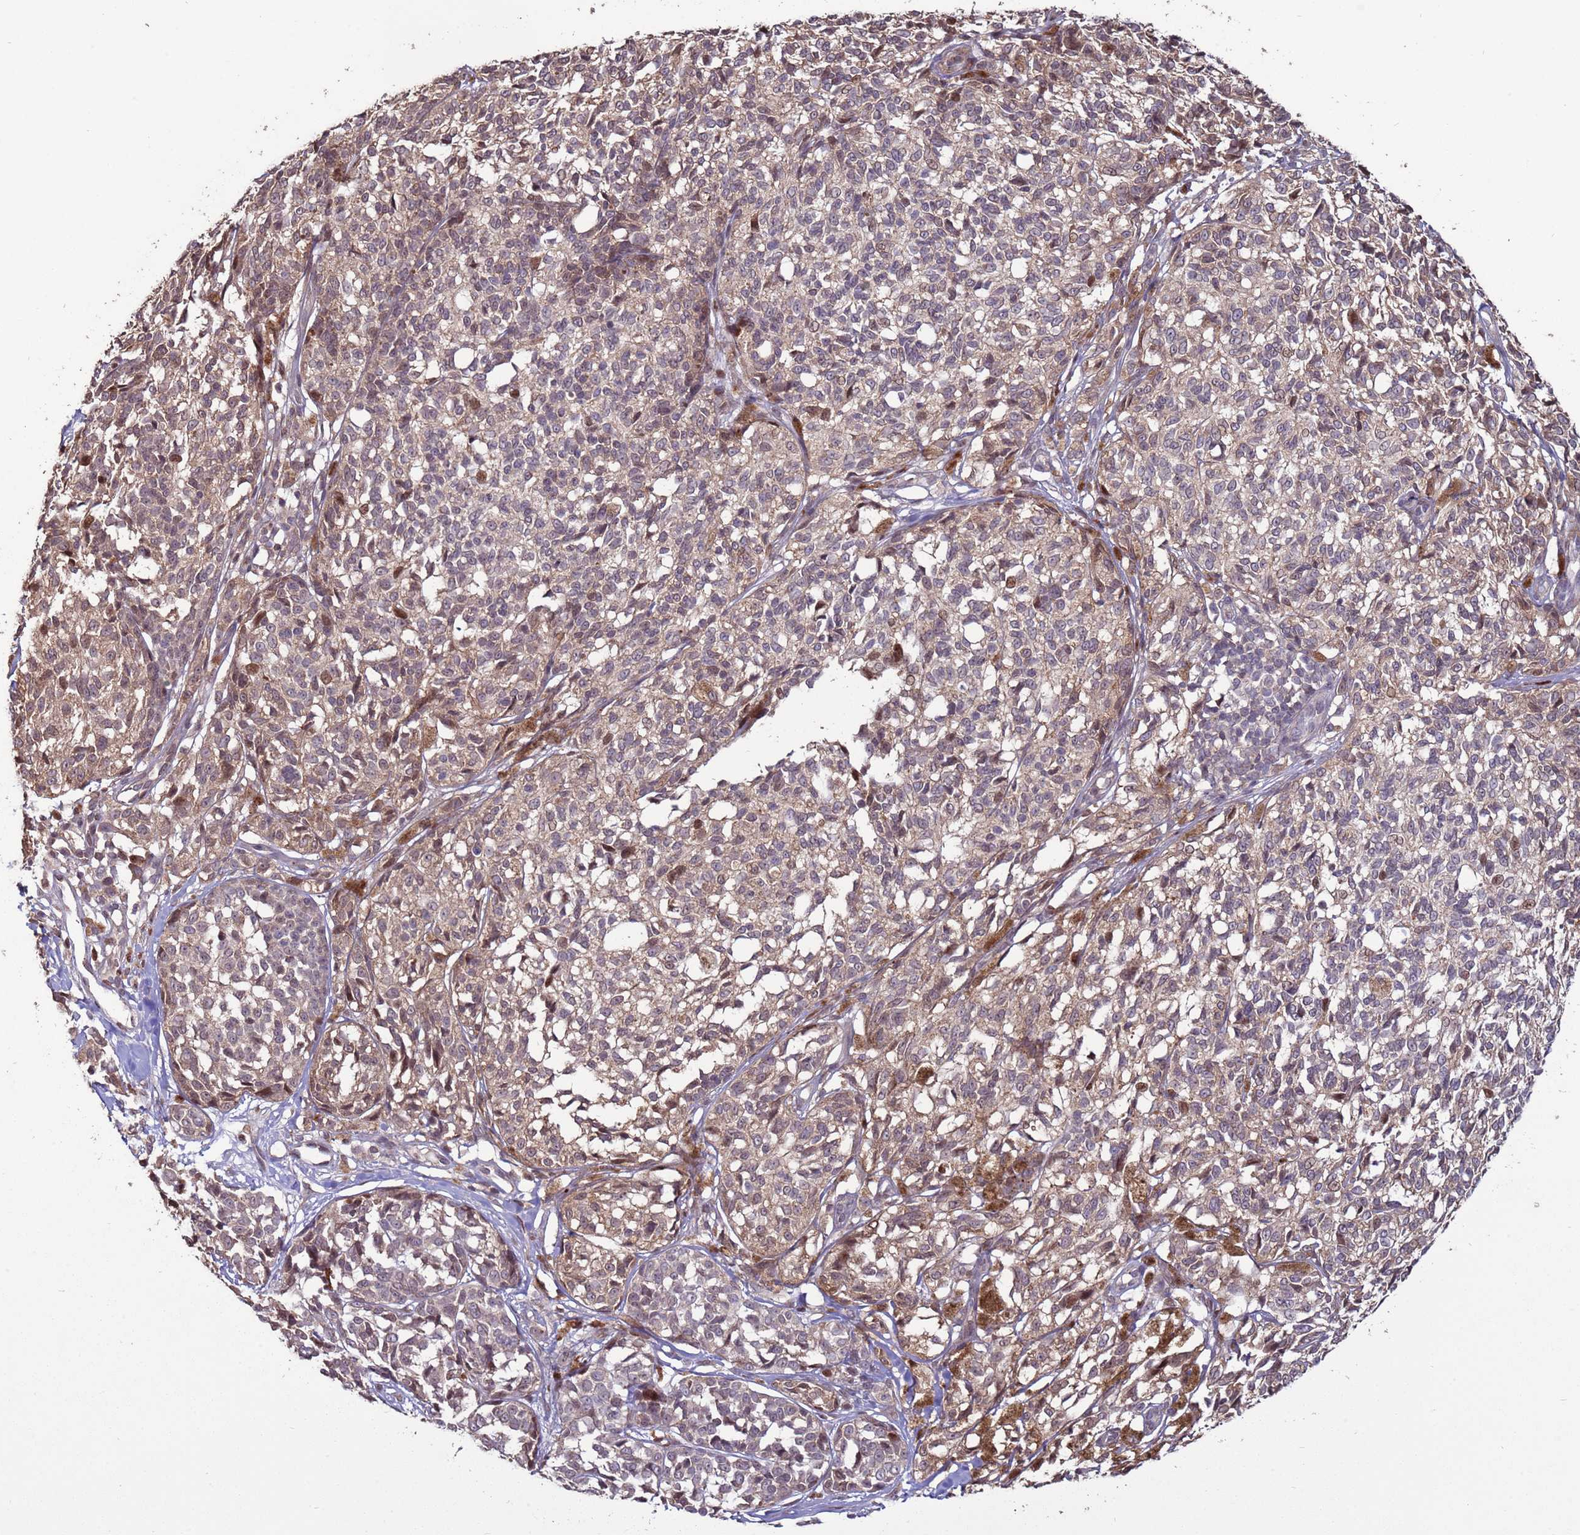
{"staining": {"intensity": "weak", "quantity": "25%-75%", "location": "cytoplasmic/membranous"}, "tissue": "melanoma", "cell_type": "Tumor cells", "image_type": "cancer", "snomed": [{"axis": "morphology", "description": "Malignant melanoma, NOS"}, {"axis": "topography", "description": "Skin of upper extremity"}], "caption": "Protein staining by immunohistochemistry (IHC) shows weak cytoplasmic/membranous staining in about 25%-75% of tumor cells in malignant melanoma.", "gene": "HGH1", "patient": {"sex": "male", "age": 40}}